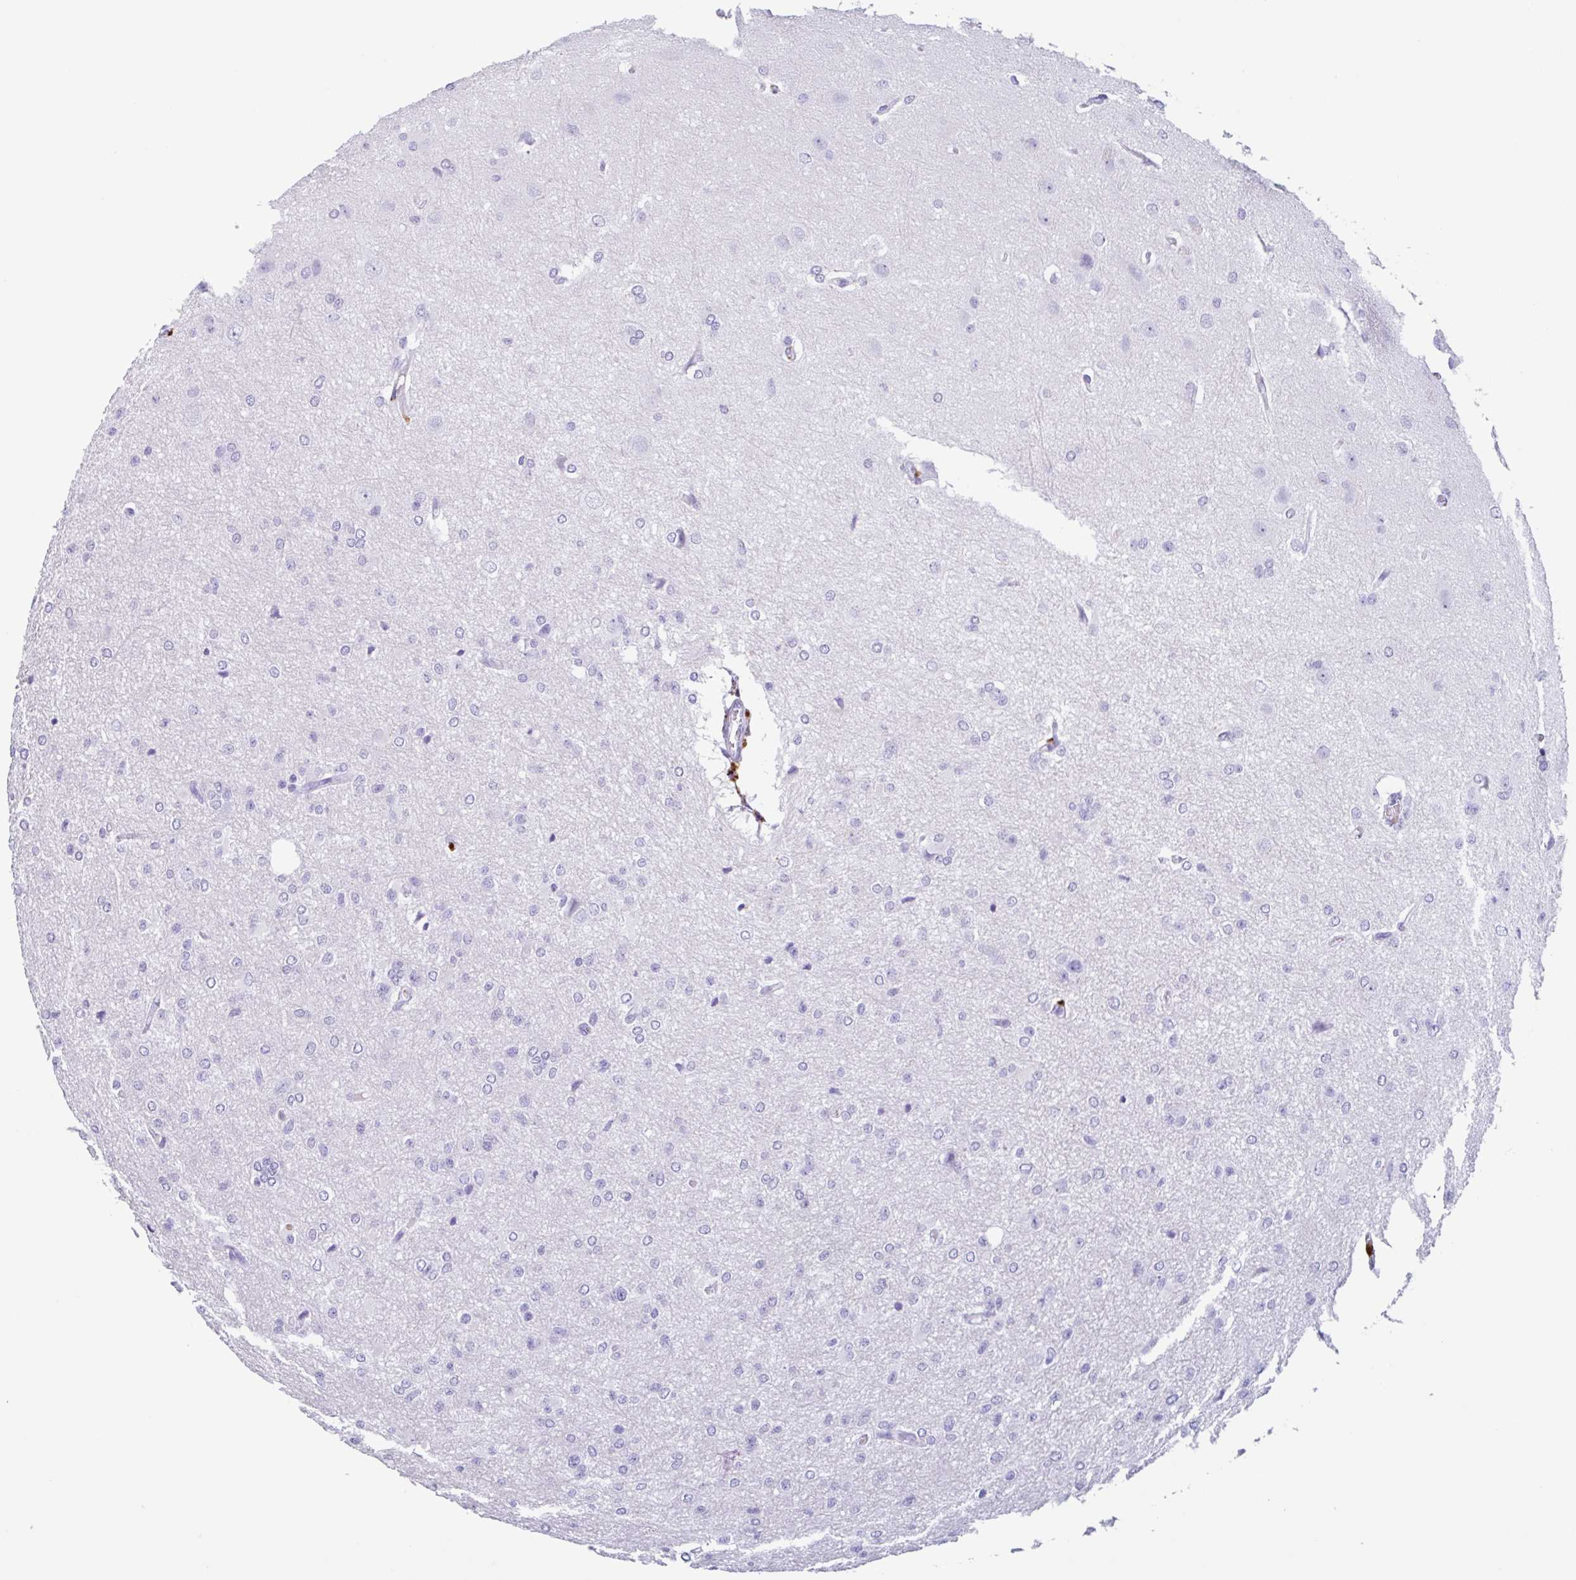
{"staining": {"intensity": "negative", "quantity": "none", "location": "none"}, "tissue": "glioma", "cell_type": "Tumor cells", "image_type": "cancer", "snomed": [{"axis": "morphology", "description": "Glioma, malignant, Low grade"}, {"axis": "topography", "description": "Brain"}], "caption": "The image shows no staining of tumor cells in glioma.", "gene": "DTWD2", "patient": {"sex": "male", "age": 26}}